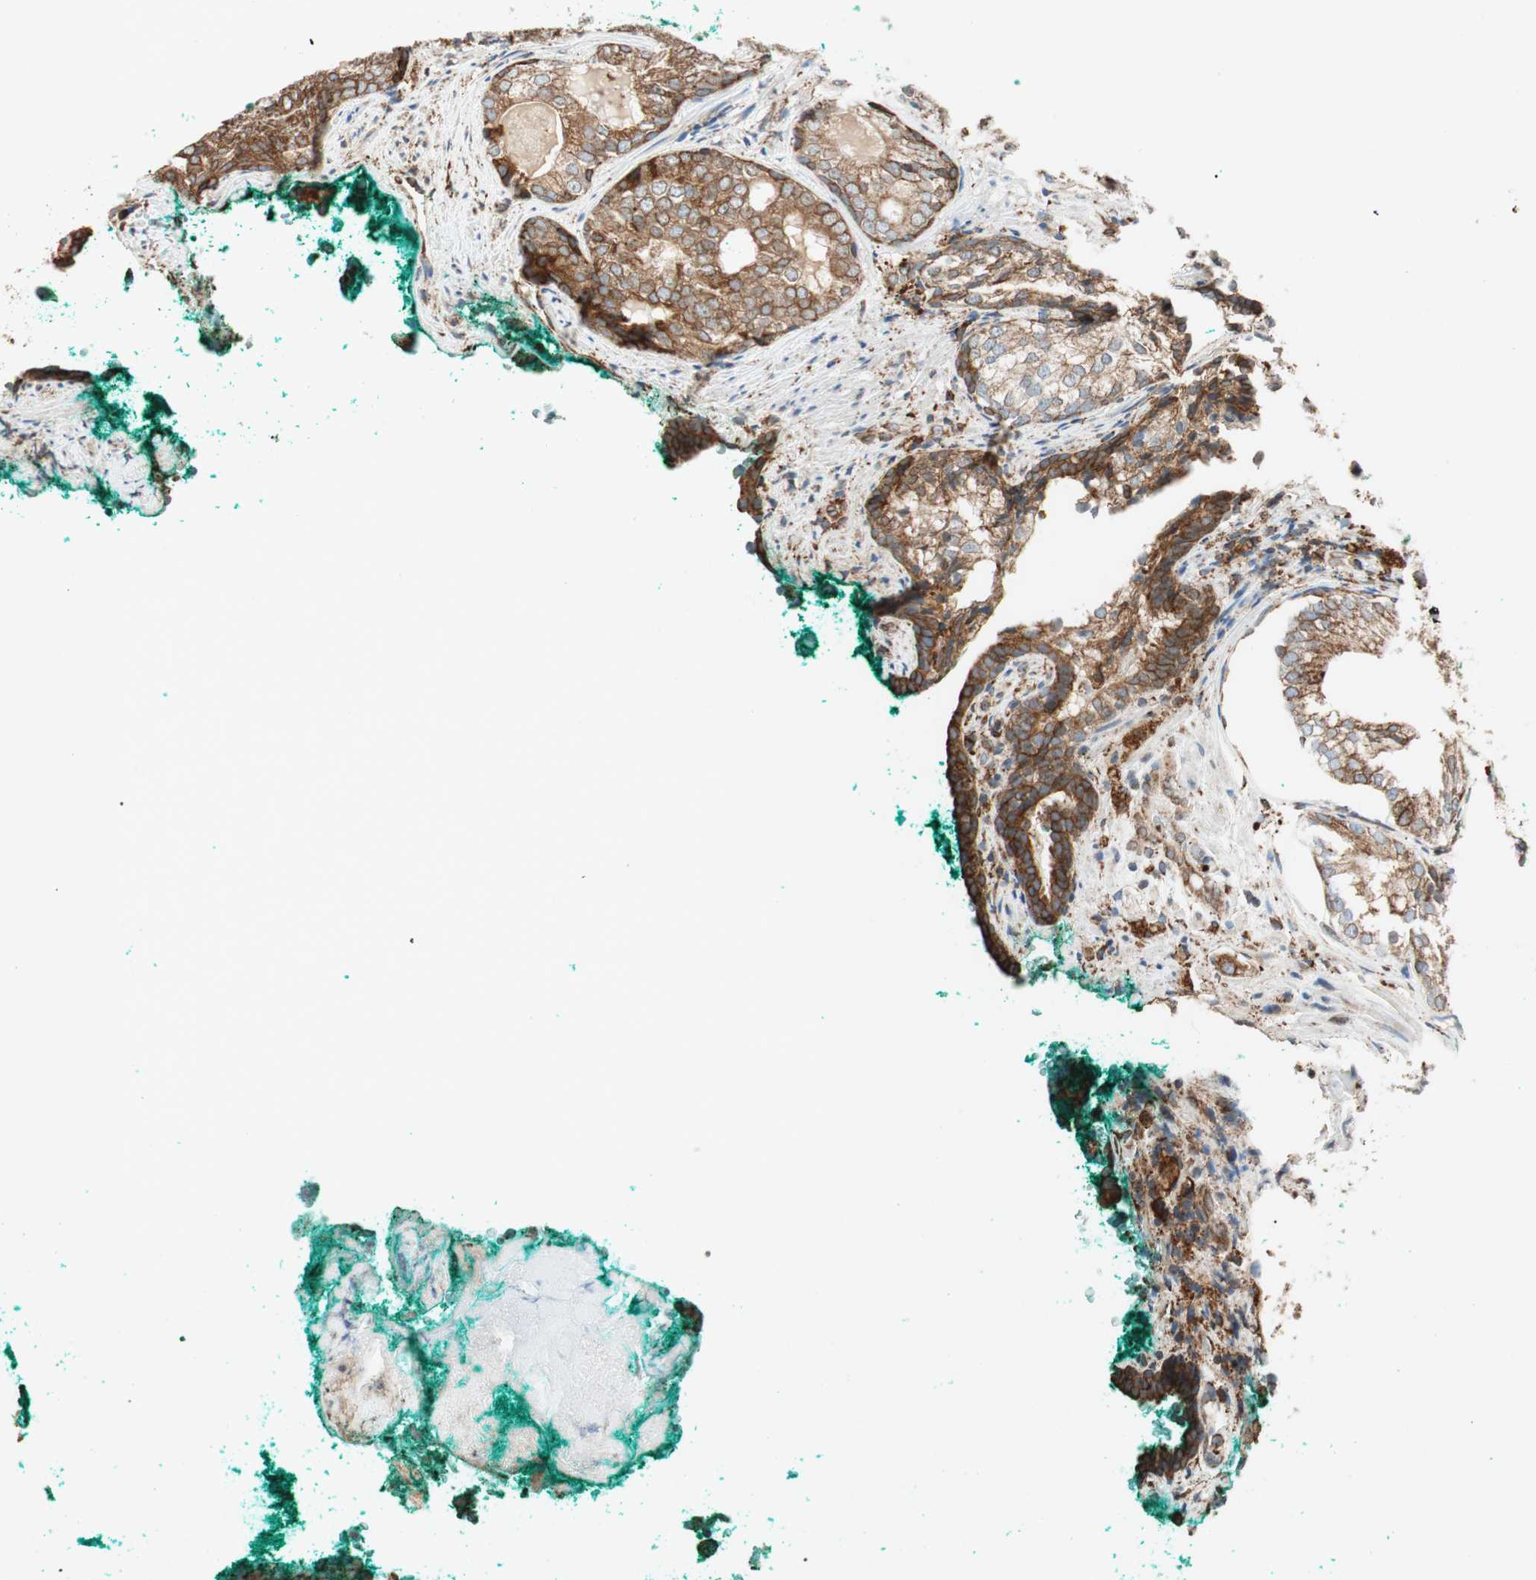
{"staining": {"intensity": "strong", "quantity": ">75%", "location": "cytoplasmic/membranous"}, "tissue": "prostate cancer", "cell_type": "Tumor cells", "image_type": "cancer", "snomed": [{"axis": "morphology", "description": "Adenocarcinoma, High grade"}, {"axis": "topography", "description": "Prostate"}], "caption": "Prostate high-grade adenocarcinoma was stained to show a protein in brown. There is high levels of strong cytoplasmic/membranous staining in about >75% of tumor cells.", "gene": "PRKCSH", "patient": {"sex": "male", "age": 66}}